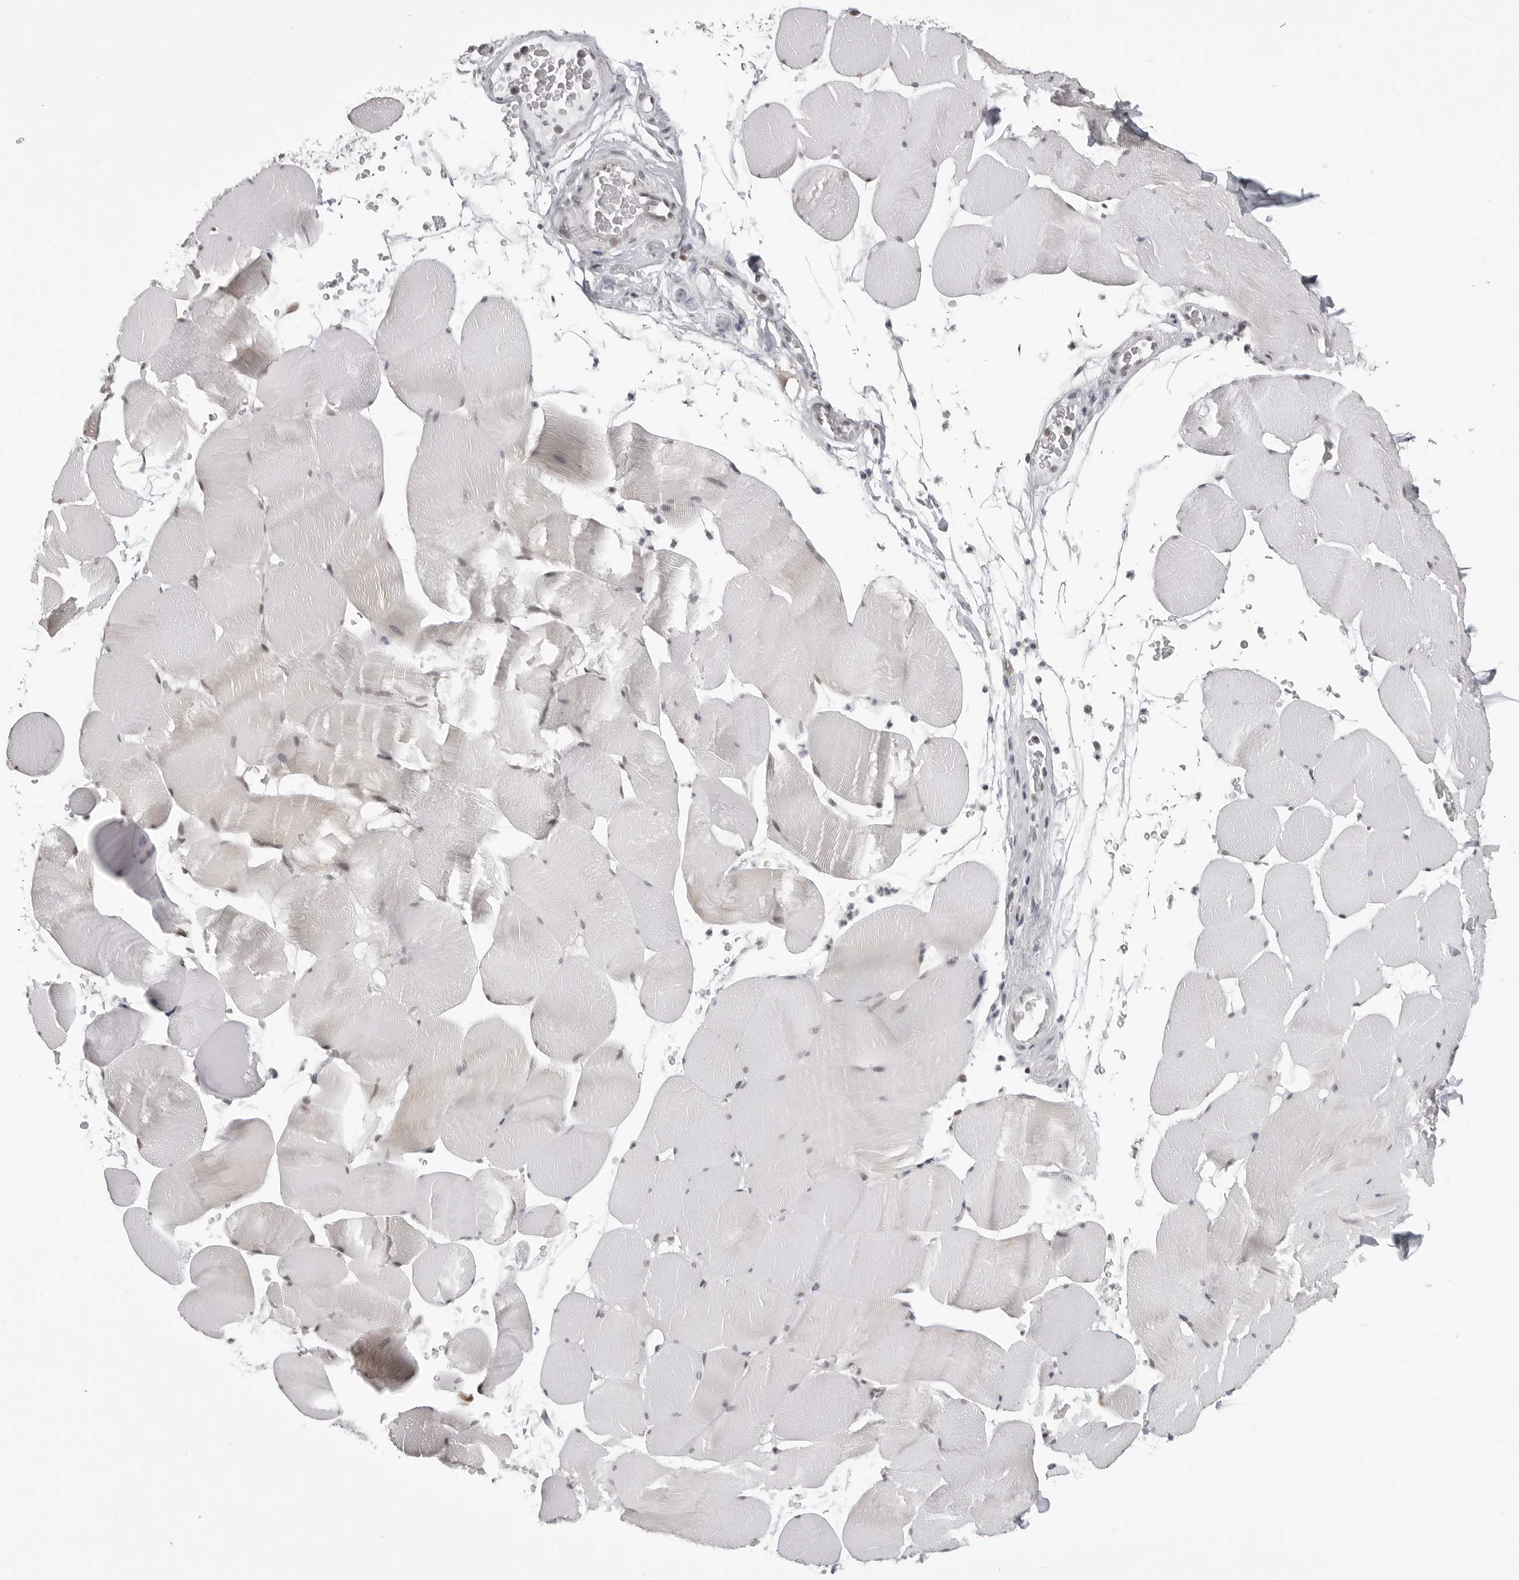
{"staining": {"intensity": "weak", "quantity": "<25%", "location": "cytoplasmic/membranous,nuclear"}, "tissue": "skeletal muscle", "cell_type": "Myocytes", "image_type": "normal", "snomed": [{"axis": "morphology", "description": "Normal tissue, NOS"}, {"axis": "topography", "description": "Skeletal muscle"}], "caption": "Skeletal muscle was stained to show a protein in brown. There is no significant staining in myocytes. (IHC, brightfield microscopy, high magnification).", "gene": "WRAP53", "patient": {"sex": "male", "age": 62}}